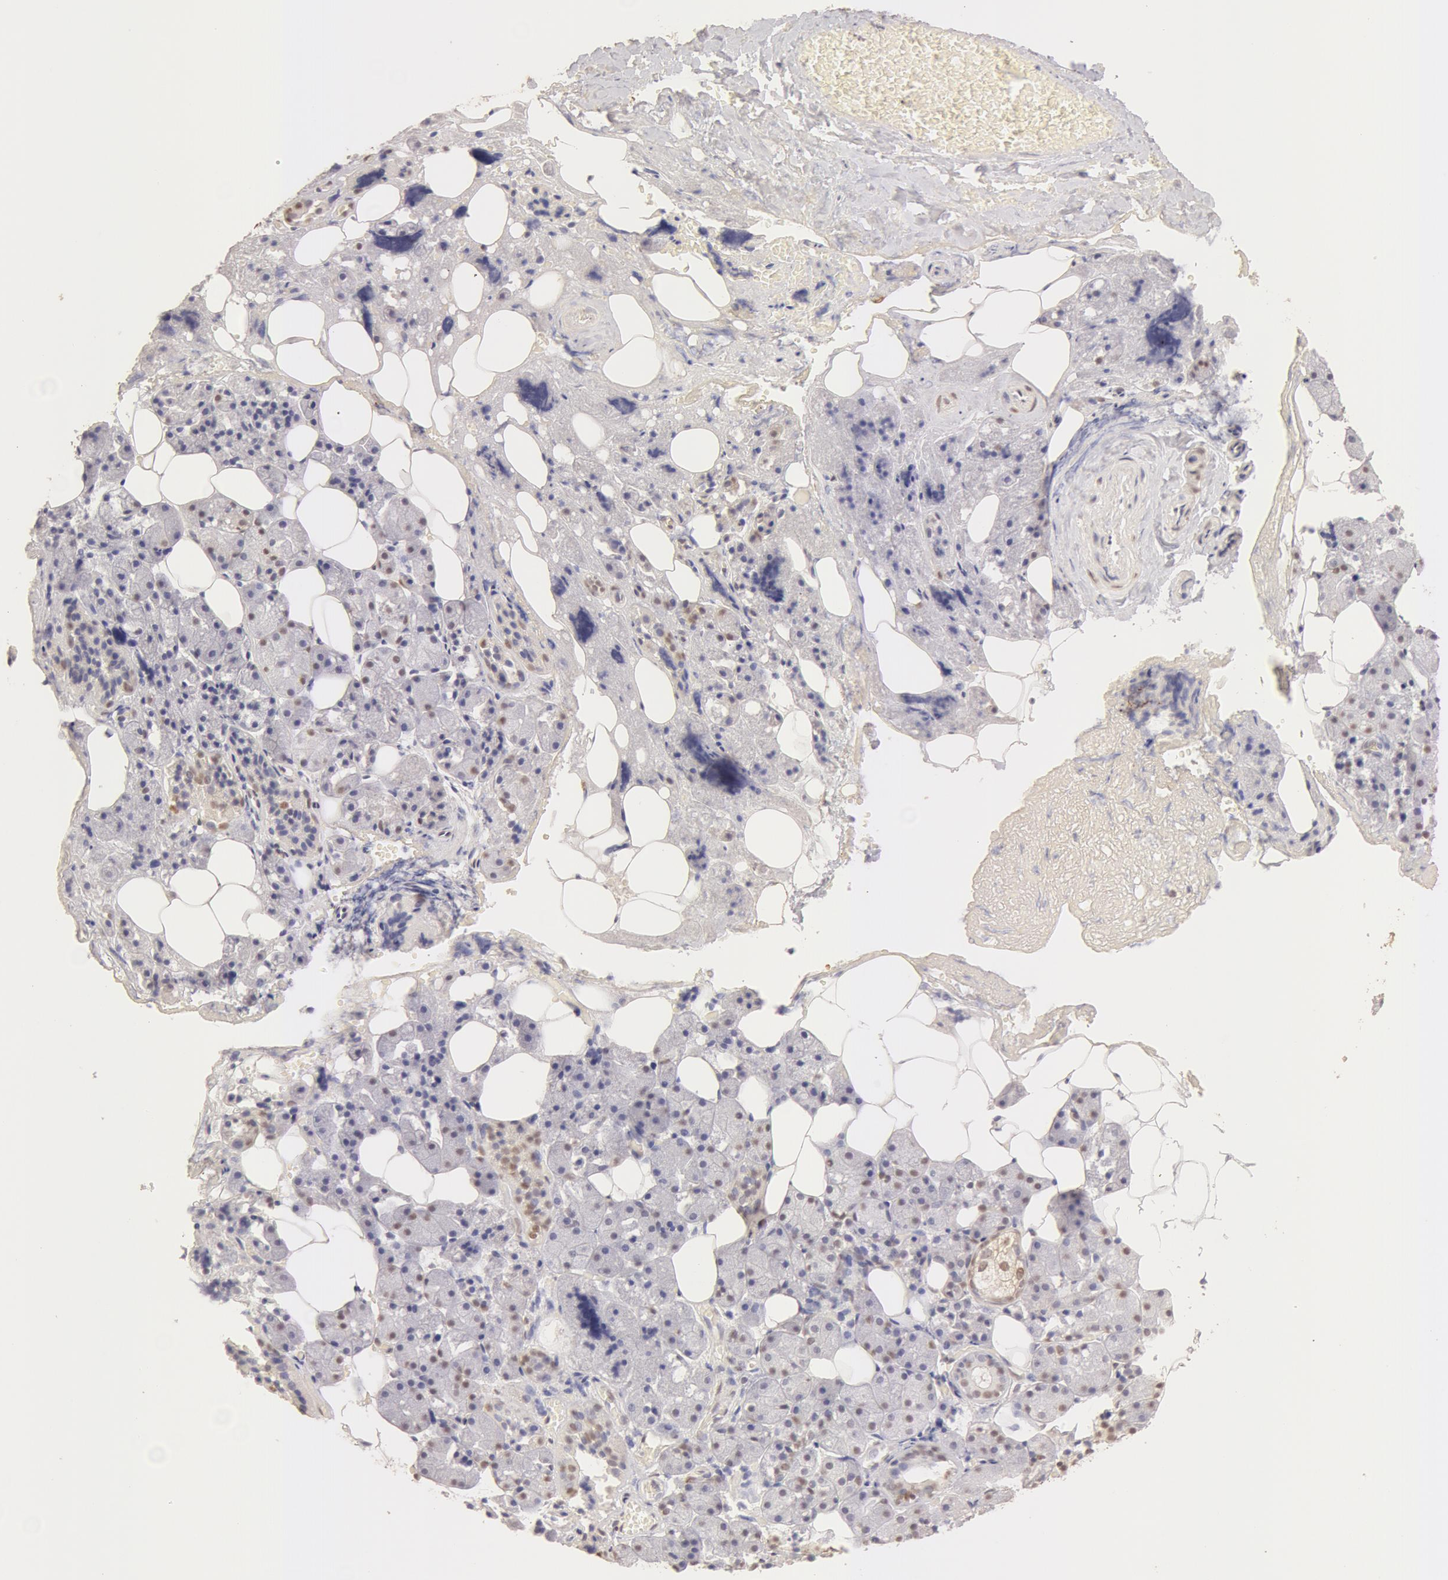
{"staining": {"intensity": "moderate", "quantity": "25%-75%", "location": "nuclear"}, "tissue": "salivary gland", "cell_type": "Glandular cells", "image_type": "normal", "snomed": [{"axis": "morphology", "description": "Normal tissue, NOS"}, {"axis": "topography", "description": "Salivary gland"}], "caption": "Salivary gland stained for a protein shows moderate nuclear positivity in glandular cells. The protein is stained brown, and the nuclei are stained in blue (DAB (3,3'-diaminobenzidine) IHC with brightfield microscopy, high magnification).", "gene": "SNRNP70", "patient": {"sex": "female", "age": 55}}